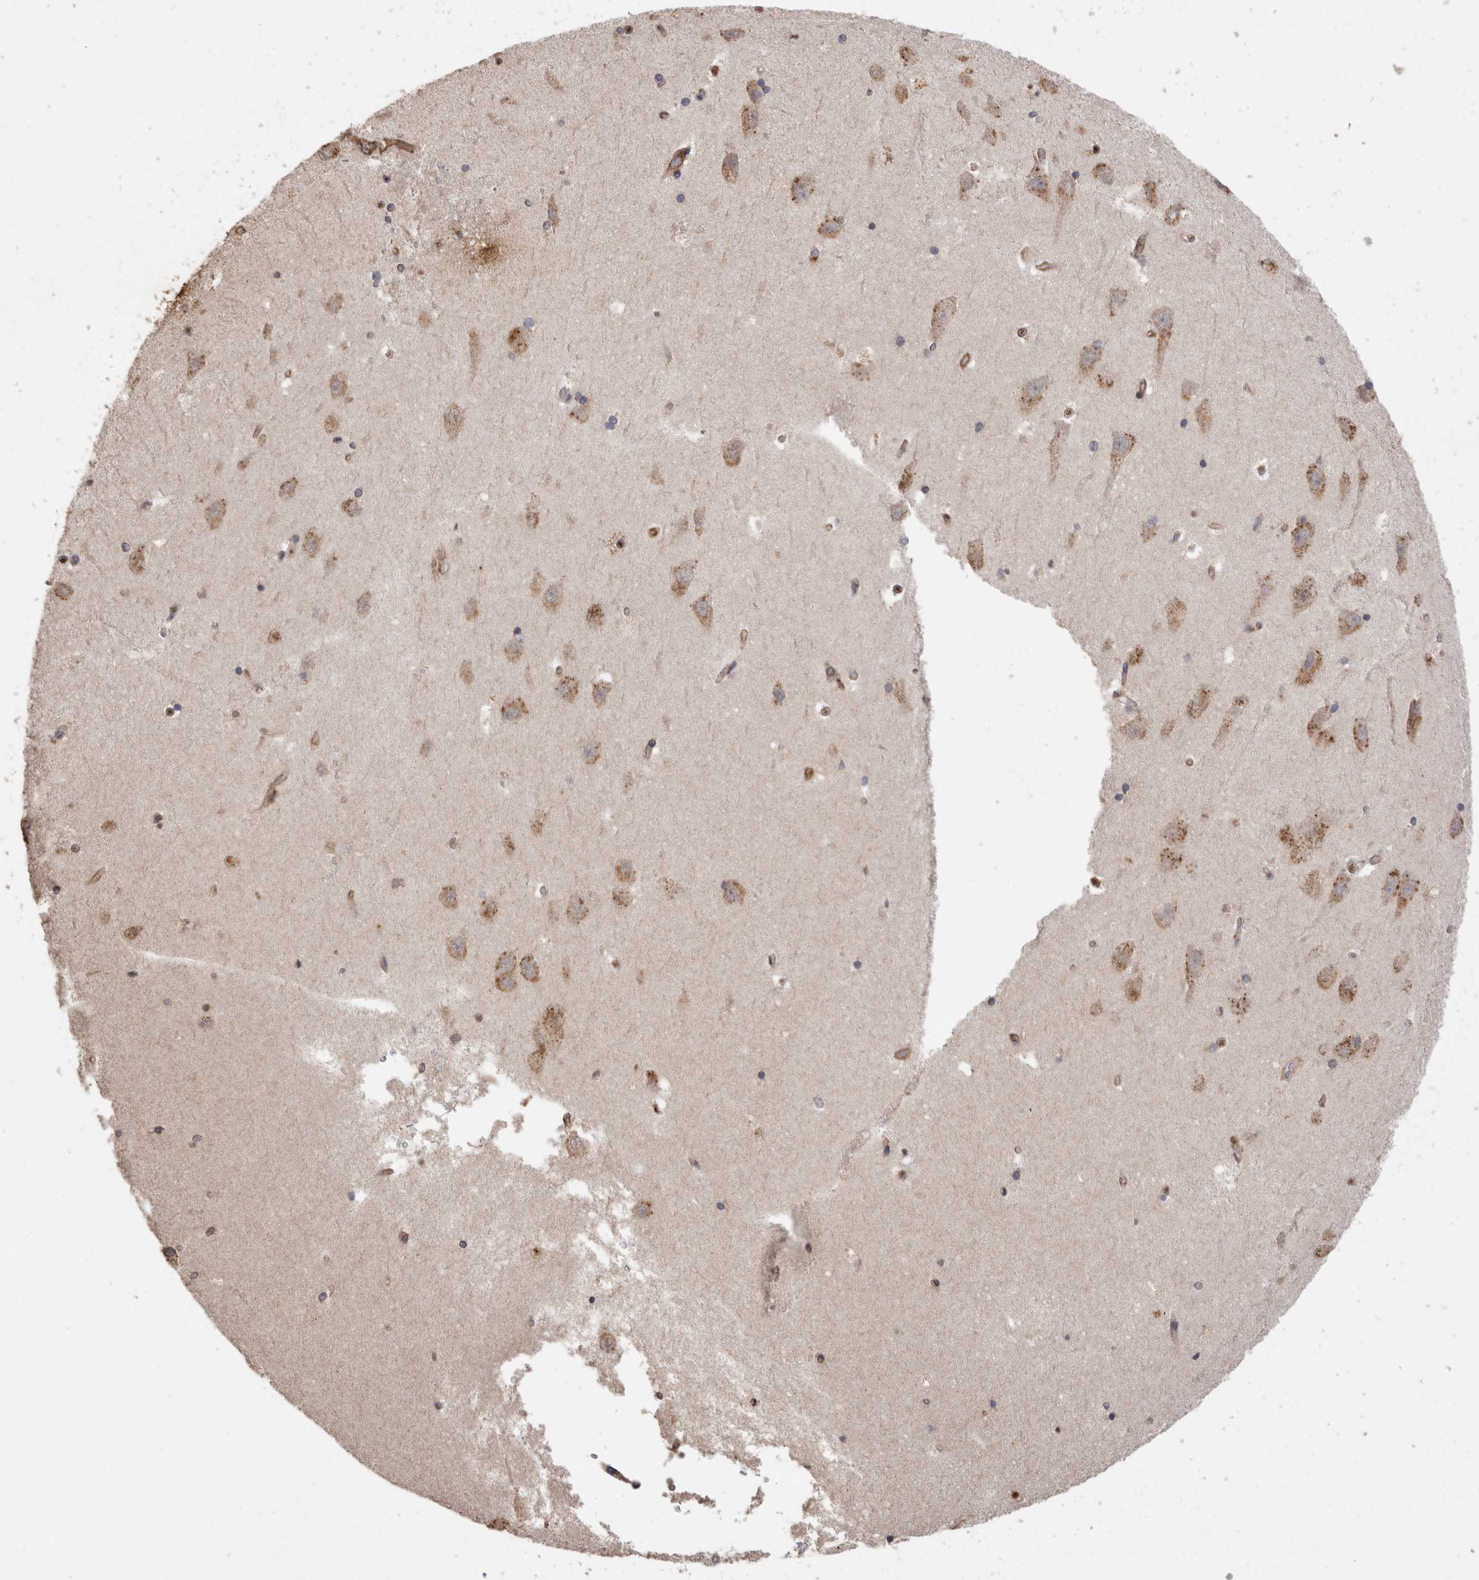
{"staining": {"intensity": "moderate", "quantity": "<25%", "location": "nuclear"}, "tissue": "hippocampus", "cell_type": "Glial cells", "image_type": "normal", "snomed": [{"axis": "morphology", "description": "Normal tissue, NOS"}, {"axis": "topography", "description": "Hippocampus"}], "caption": "IHC photomicrograph of unremarkable human hippocampus stained for a protein (brown), which demonstrates low levels of moderate nuclear staining in approximately <25% of glial cells.", "gene": "CDH6", "patient": {"sex": "male", "age": 45}}